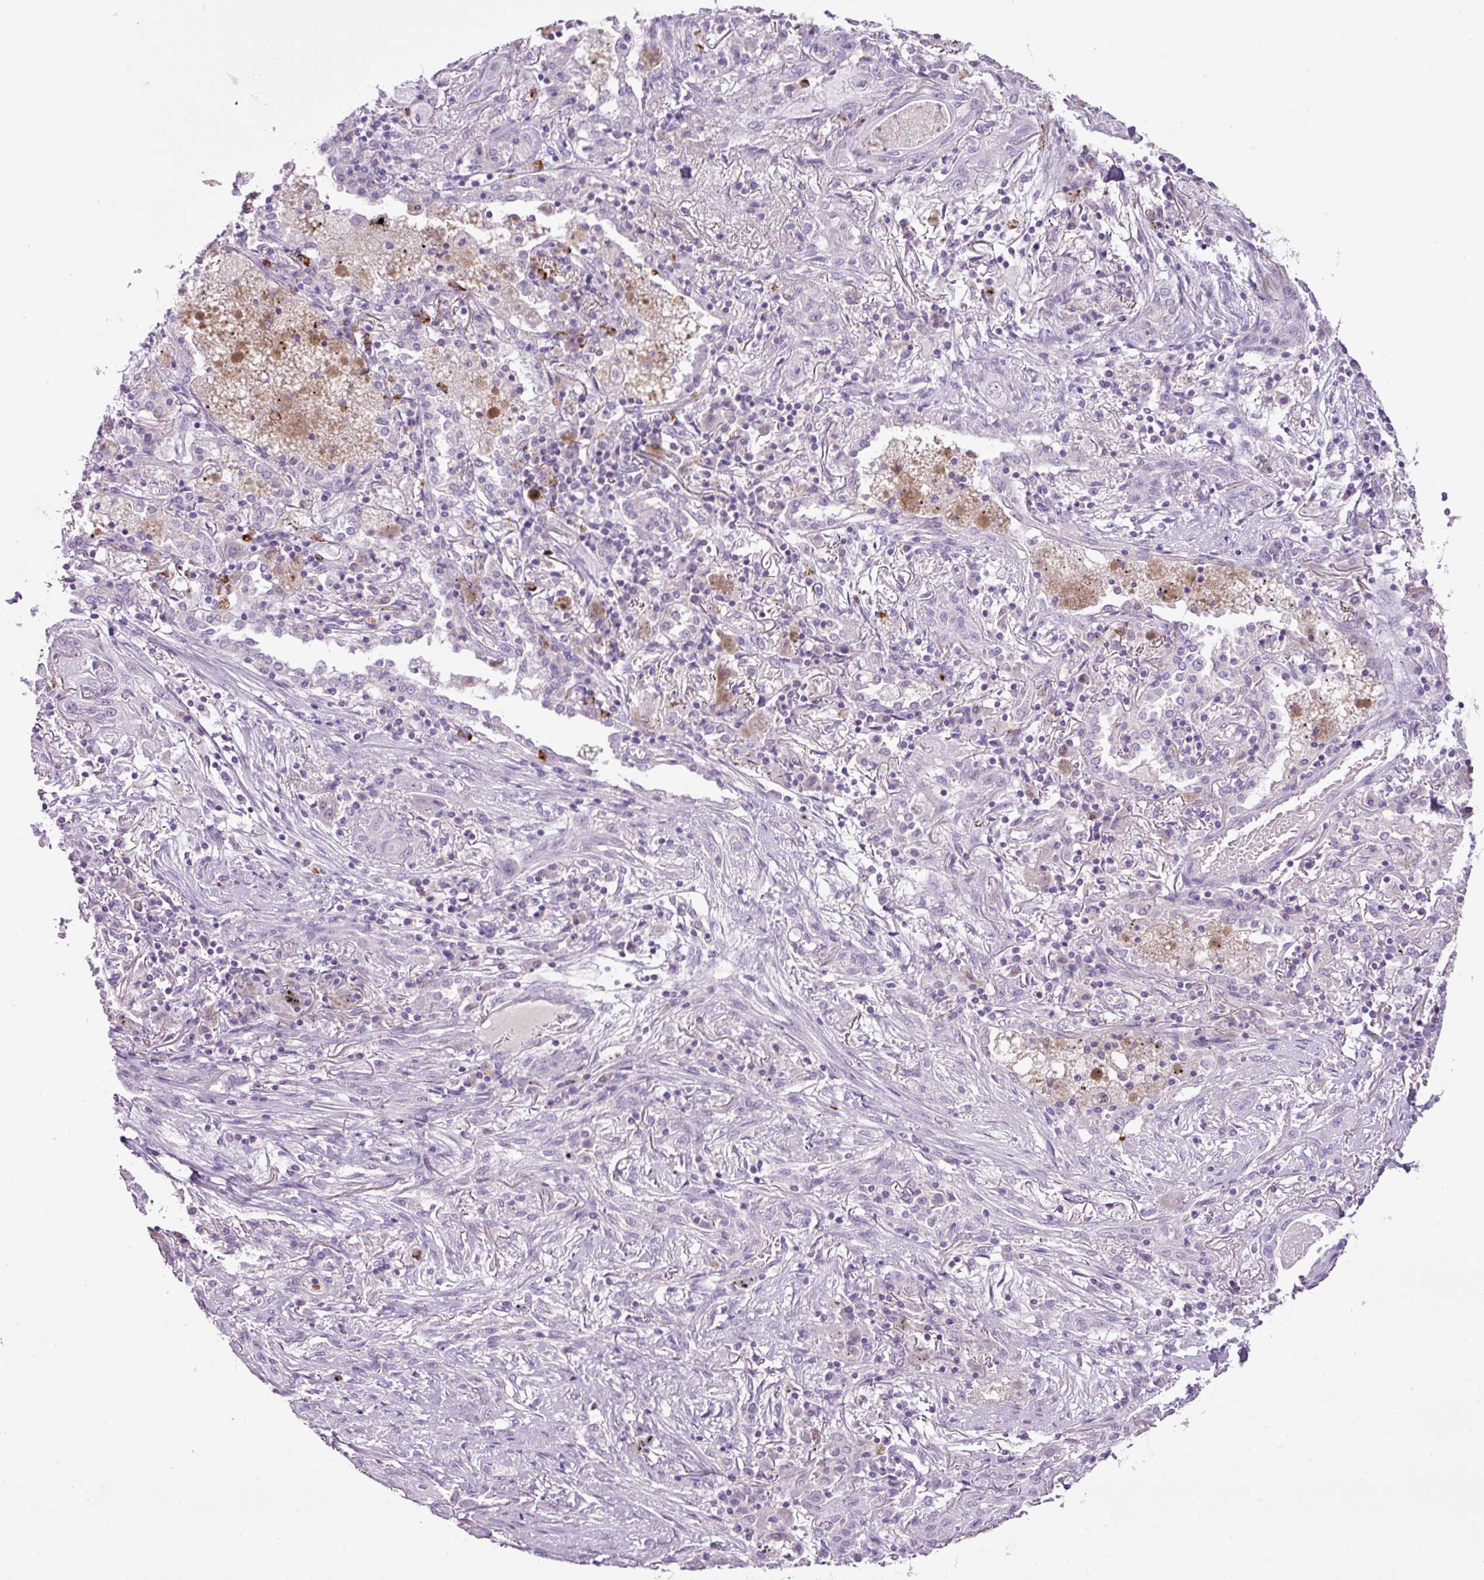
{"staining": {"intensity": "negative", "quantity": "none", "location": "none"}, "tissue": "lung cancer", "cell_type": "Tumor cells", "image_type": "cancer", "snomed": [{"axis": "morphology", "description": "Squamous cell carcinoma, NOS"}, {"axis": "topography", "description": "Lung"}], "caption": "High magnification brightfield microscopy of lung squamous cell carcinoma stained with DAB (brown) and counterstained with hematoxylin (blue): tumor cells show no significant expression. Brightfield microscopy of immunohistochemistry (IHC) stained with DAB (brown) and hematoxylin (blue), captured at high magnification.", "gene": "HTR3E", "patient": {"sex": "female", "age": 47}}